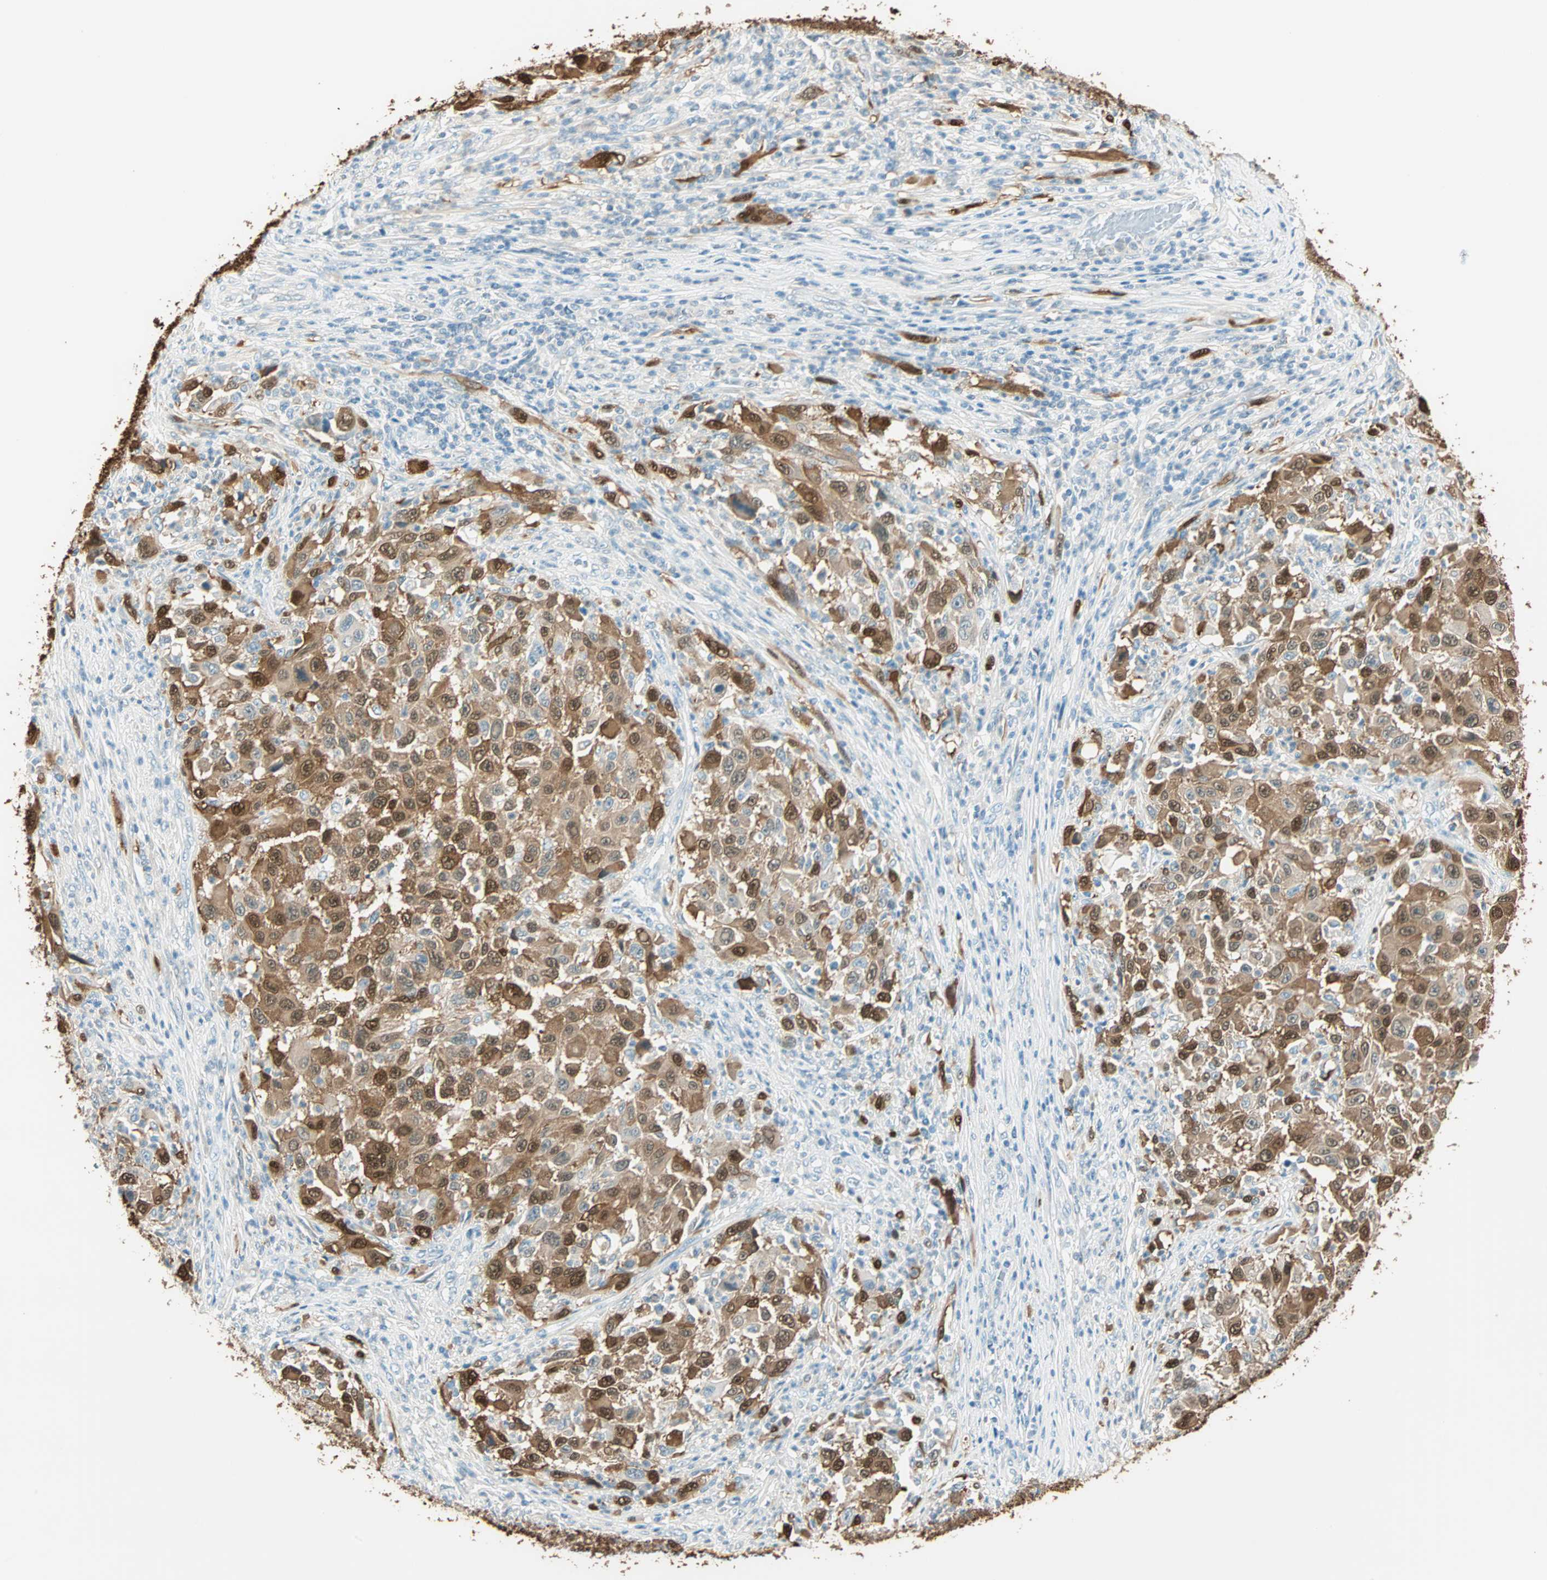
{"staining": {"intensity": "strong", "quantity": ">75%", "location": "cytoplasmic/membranous,nuclear"}, "tissue": "melanoma", "cell_type": "Tumor cells", "image_type": "cancer", "snomed": [{"axis": "morphology", "description": "Malignant melanoma, Metastatic site"}, {"axis": "topography", "description": "Lymph node"}], "caption": "Melanoma stained for a protein (brown) displays strong cytoplasmic/membranous and nuclear positive positivity in approximately >75% of tumor cells.", "gene": "S100A1", "patient": {"sex": "male", "age": 61}}